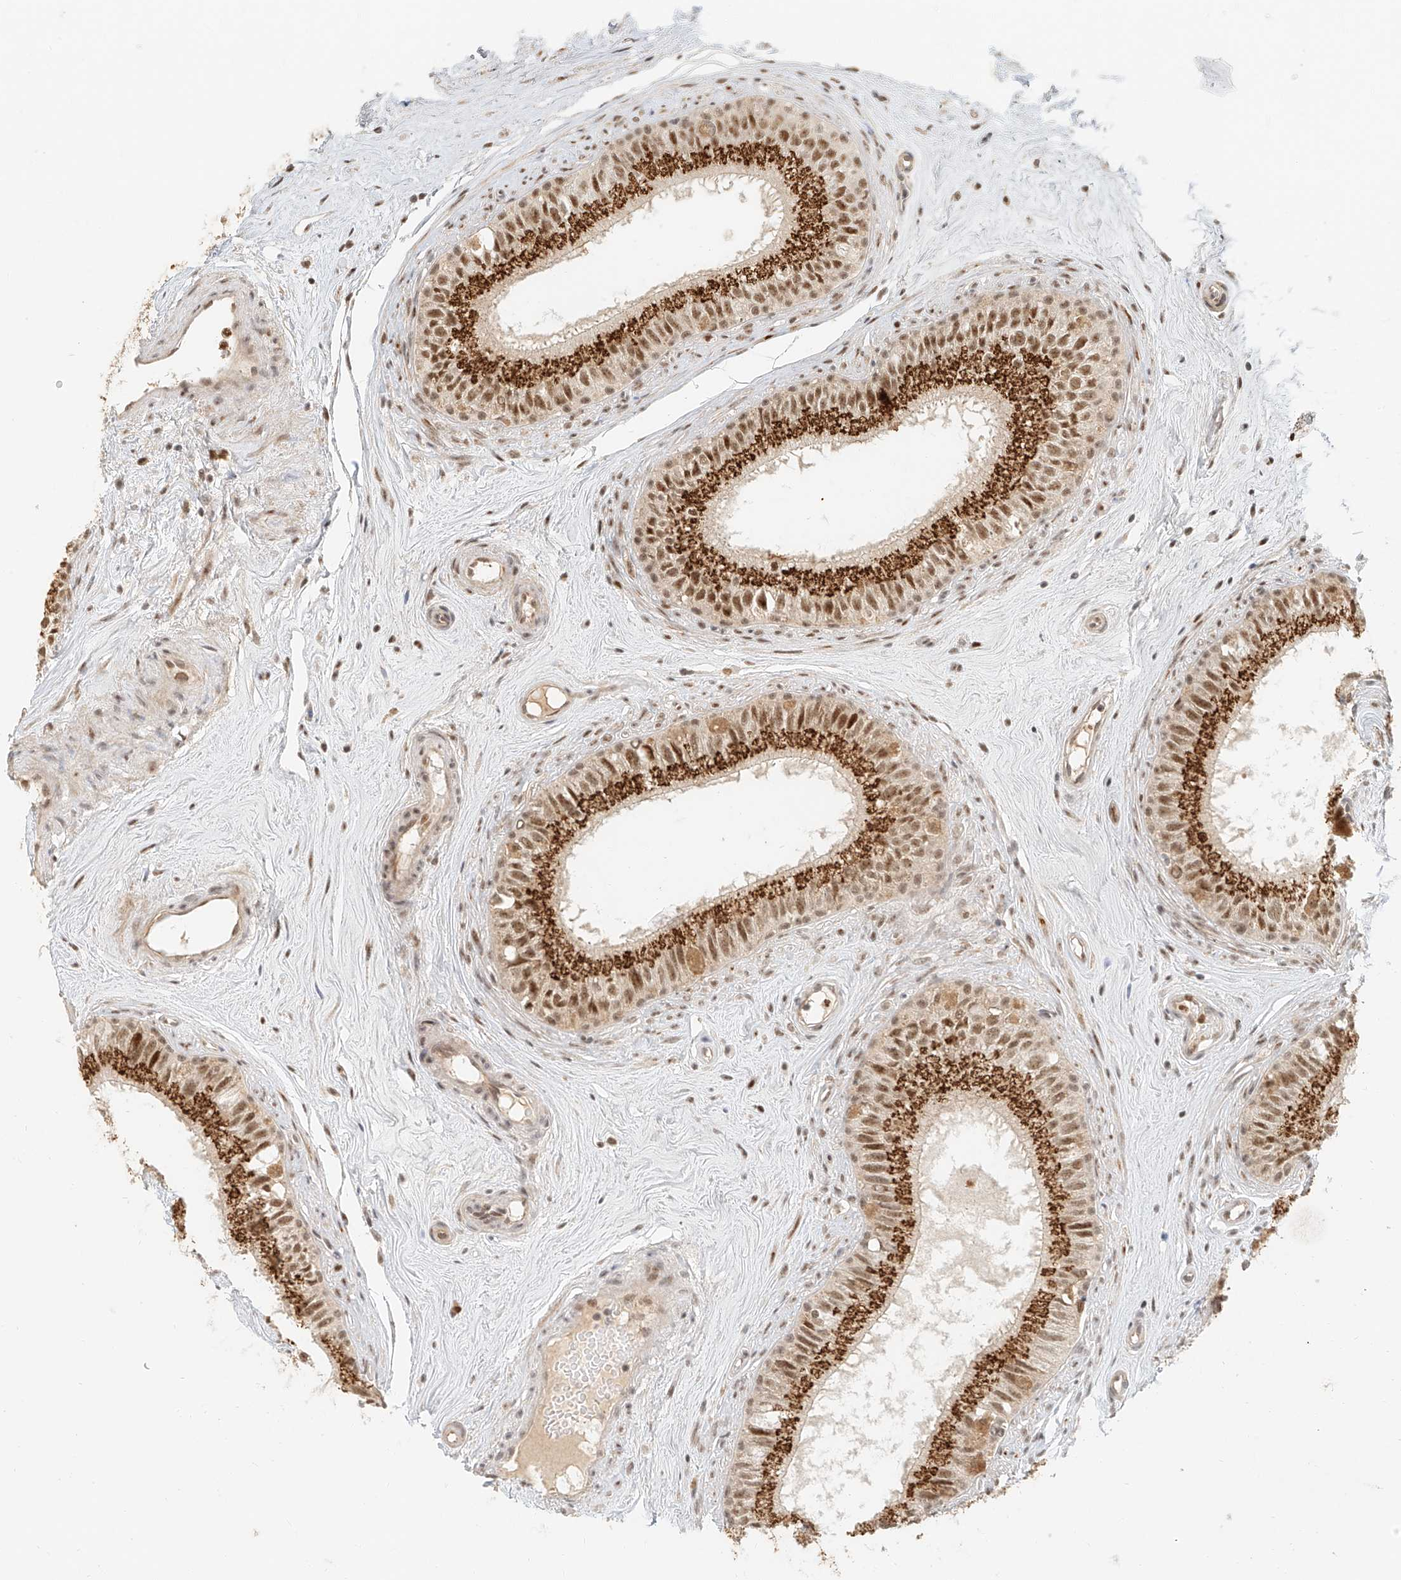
{"staining": {"intensity": "strong", "quantity": ">75%", "location": "cytoplasmic/membranous,nuclear"}, "tissue": "epididymis", "cell_type": "Glandular cells", "image_type": "normal", "snomed": [{"axis": "morphology", "description": "Normal tissue, NOS"}, {"axis": "topography", "description": "Epididymis"}], "caption": "Glandular cells show high levels of strong cytoplasmic/membranous,nuclear staining in about >75% of cells in benign epididymis.", "gene": "CXorf58", "patient": {"sex": "male", "age": 71}}